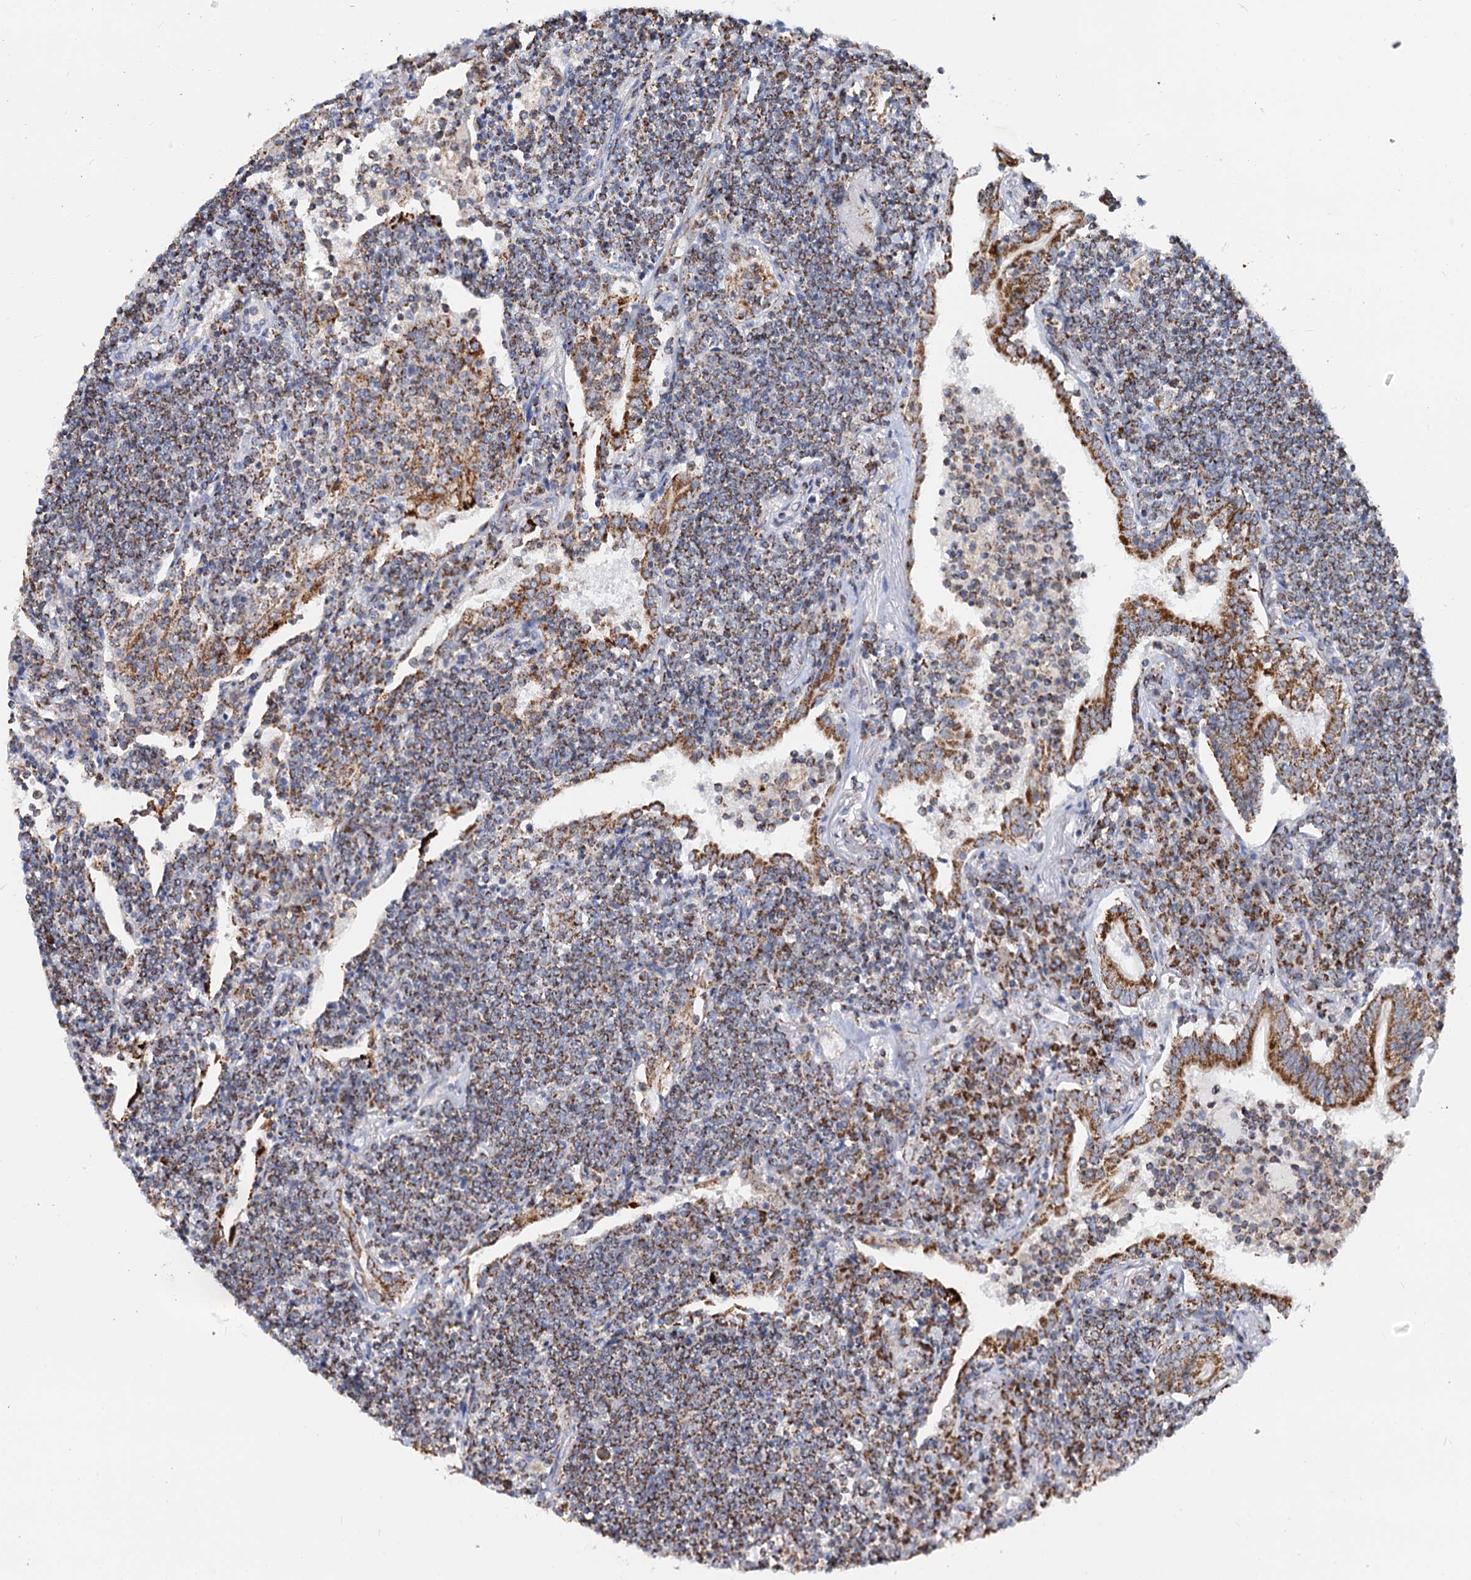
{"staining": {"intensity": "moderate", "quantity": ">75%", "location": "cytoplasmic/membranous"}, "tissue": "lymphoma", "cell_type": "Tumor cells", "image_type": "cancer", "snomed": [{"axis": "morphology", "description": "Malignant lymphoma, non-Hodgkin's type, Low grade"}, {"axis": "topography", "description": "Lung"}], "caption": "Protein expression analysis of human lymphoma reveals moderate cytoplasmic/membranous staining in approximately >75% of tumor cells. (brown staining indicates protein expression, while blue staining denotes nuclei).", "gene": "C2CD3", "patient": {"sex": "female", "age": 71}}